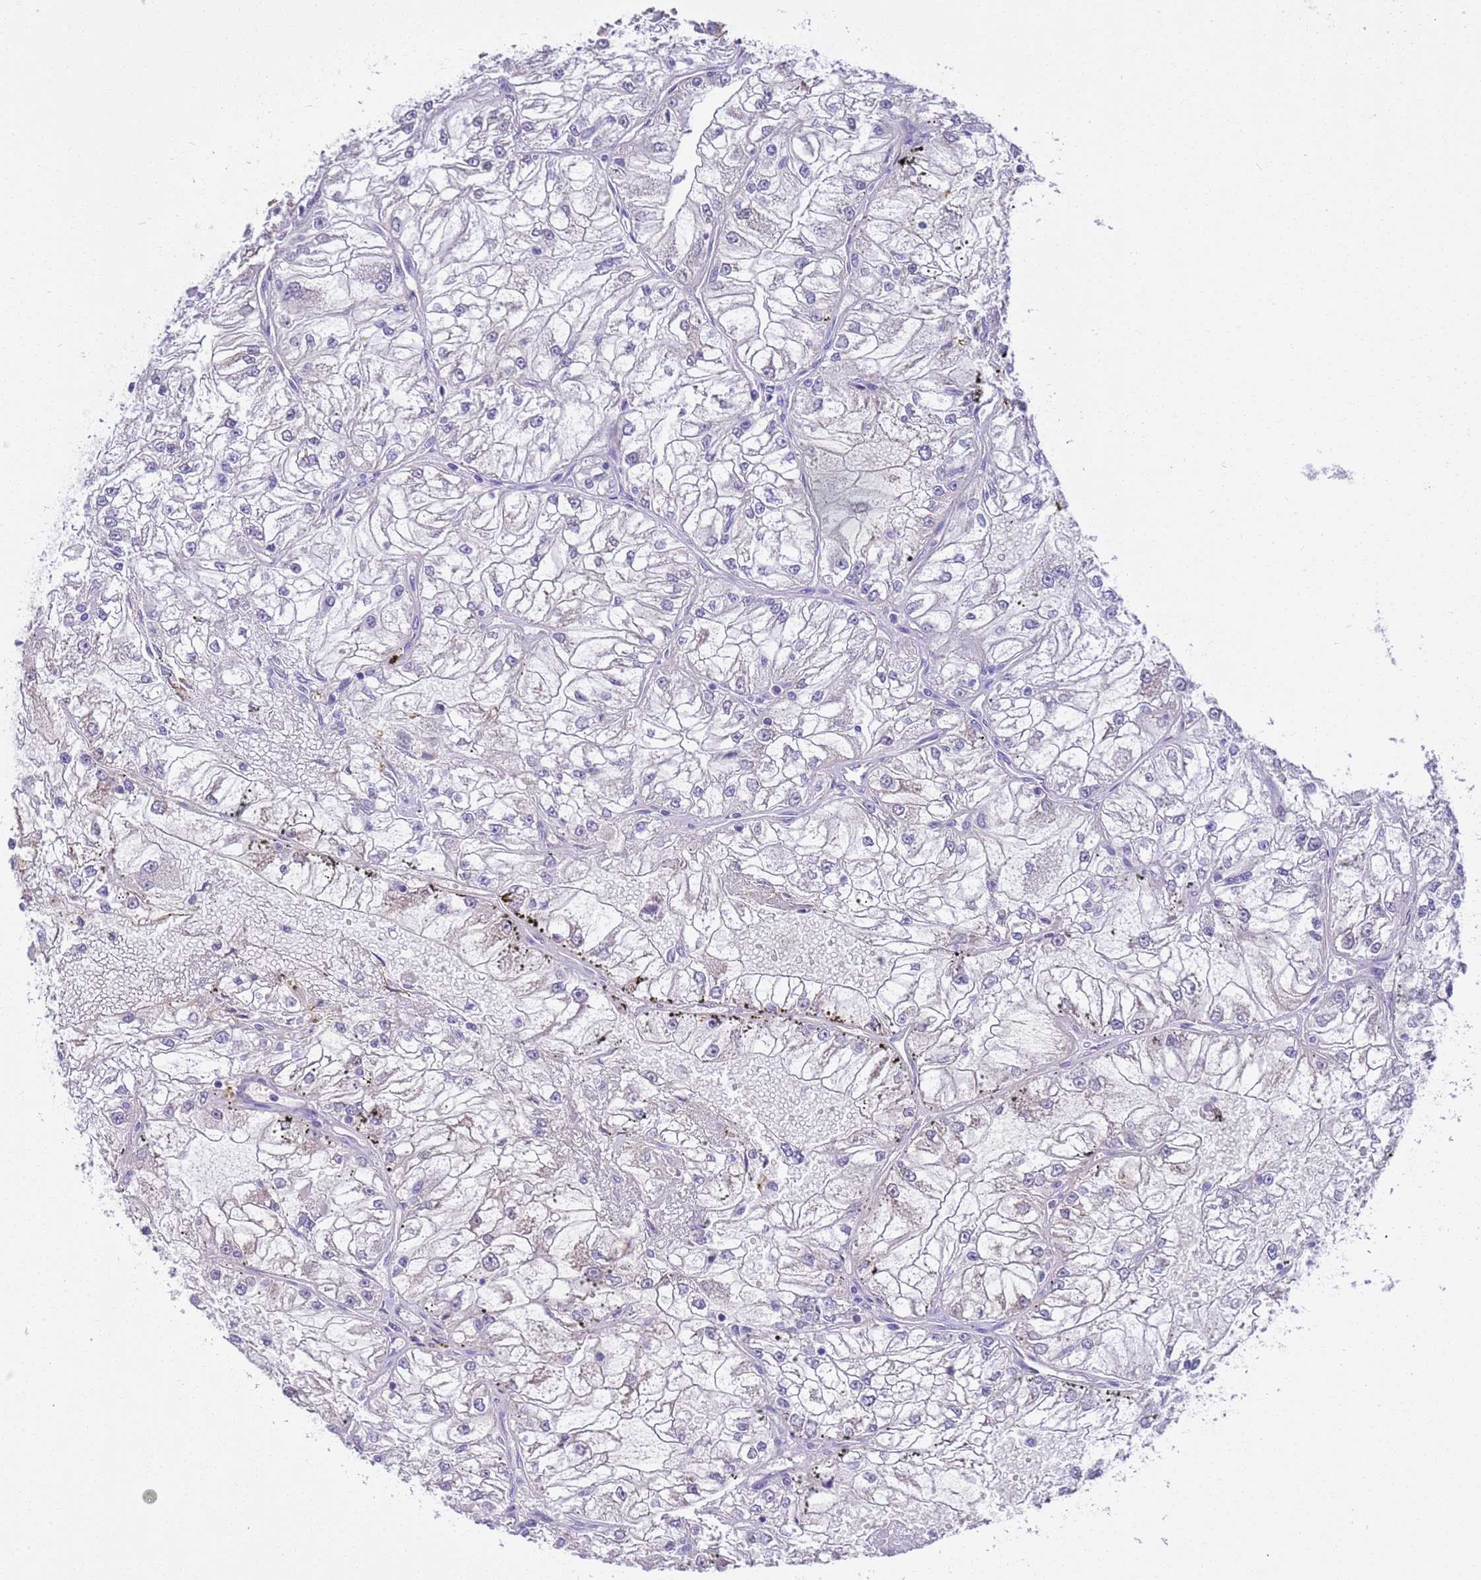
{"staining": {"intensity": "negative", "quantity": "none", "location": "none"}, "tissue": "renal cancer", "cell_type": "Tumor cells", "image_type": "cancer", "snomed": [{"axis": "morphology", "description": "Adenocarcinoma, NOS"}, {"axis": "topography", "description": "Kidney"}], "caption": "Immunohistochemical staining of renal cancer (adenocarcinoma) demonstrates no significant positivity in tumor cells.", "gene": "BRMS1L", "patient": {"sex": "female", "age": 72}}